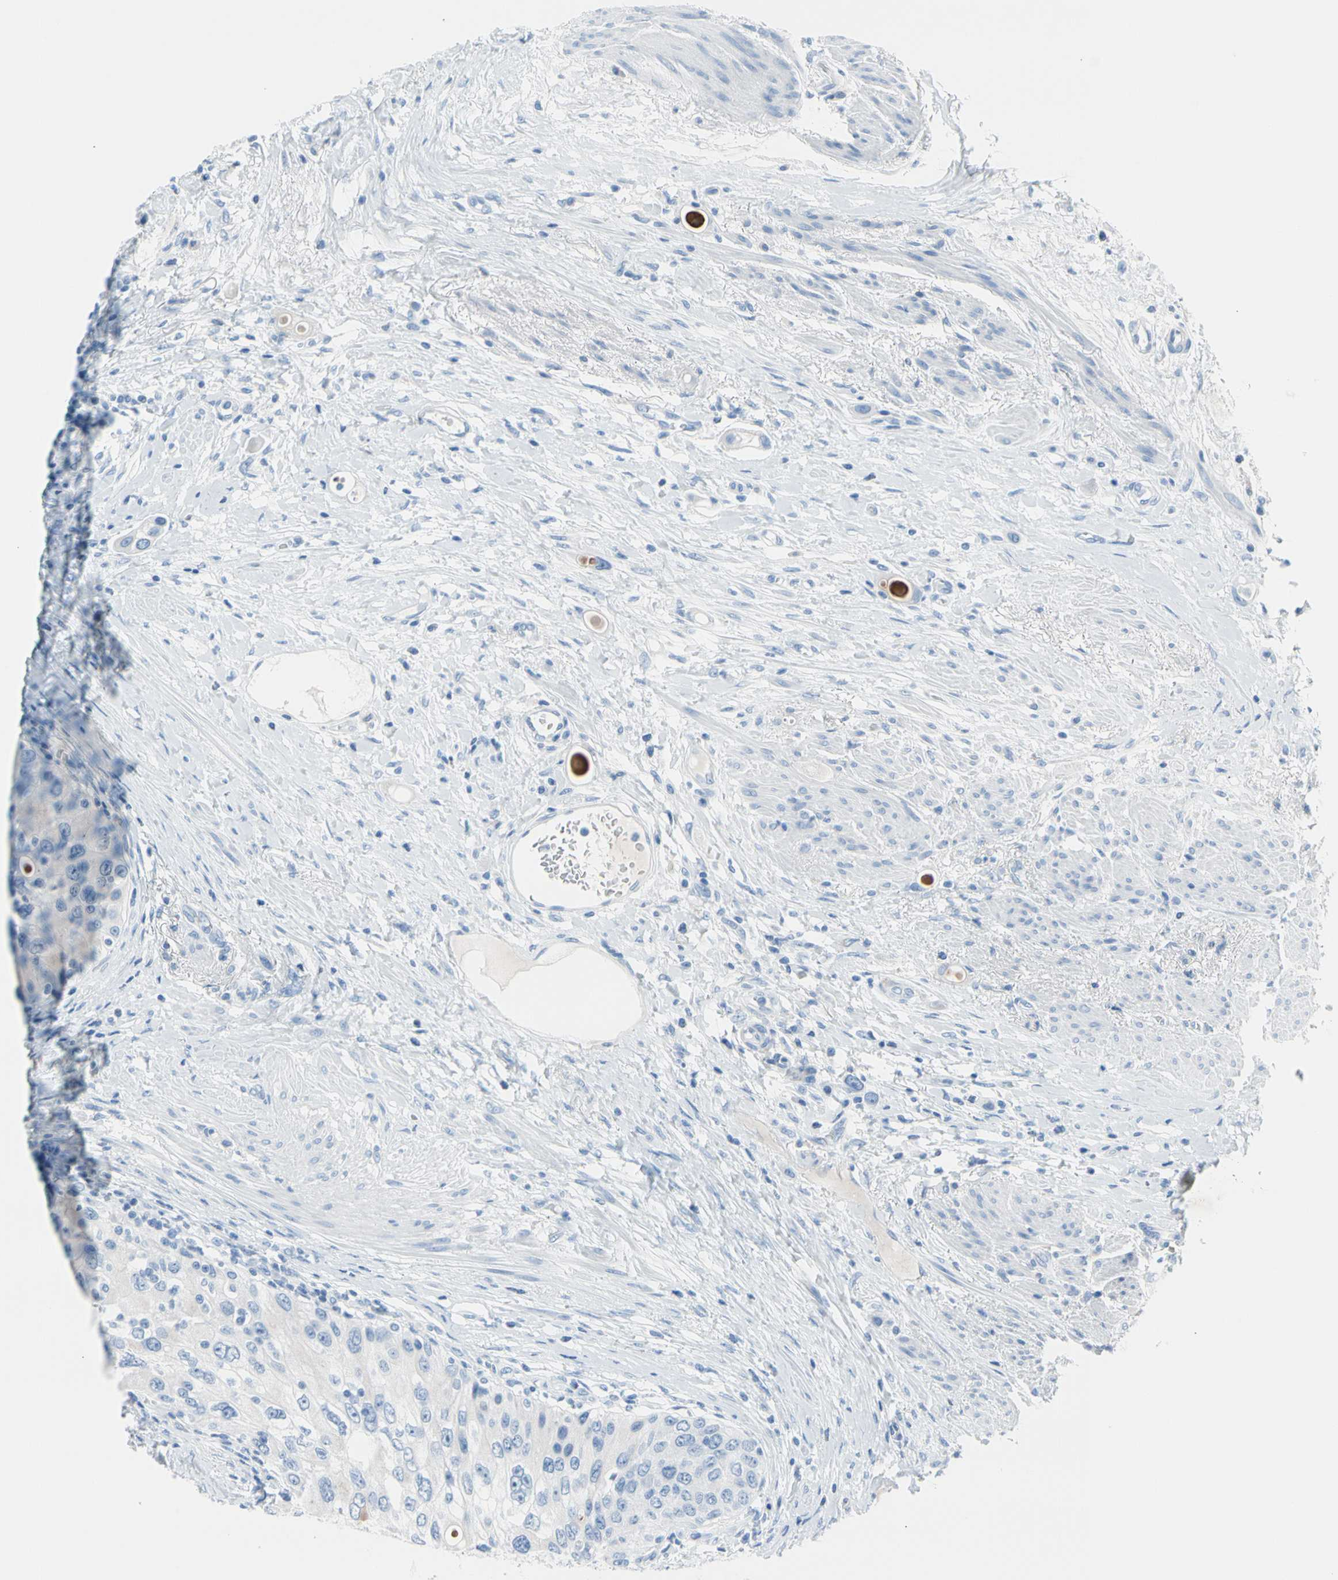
{"staining": {"intensity": "negative", "quantity": "none", "location": "none"}, "tissue": "urothelial cancer", "cell_type": "Tumor cells", "image_type": "cancer", "snomed": [{"axis": "morphology", "description": "Urothelial carcinoma, High grade"}, {"axis": "topography", "description": "Urinary bladder"}], "caption": "High power microscopy image of an immunohistochemistry histopathology image of high-grade urothelial carcinoma, revealing no significant expression in tumor cells.", "gene": "TPO", "patient": {"sex": "female", "age": 56}}